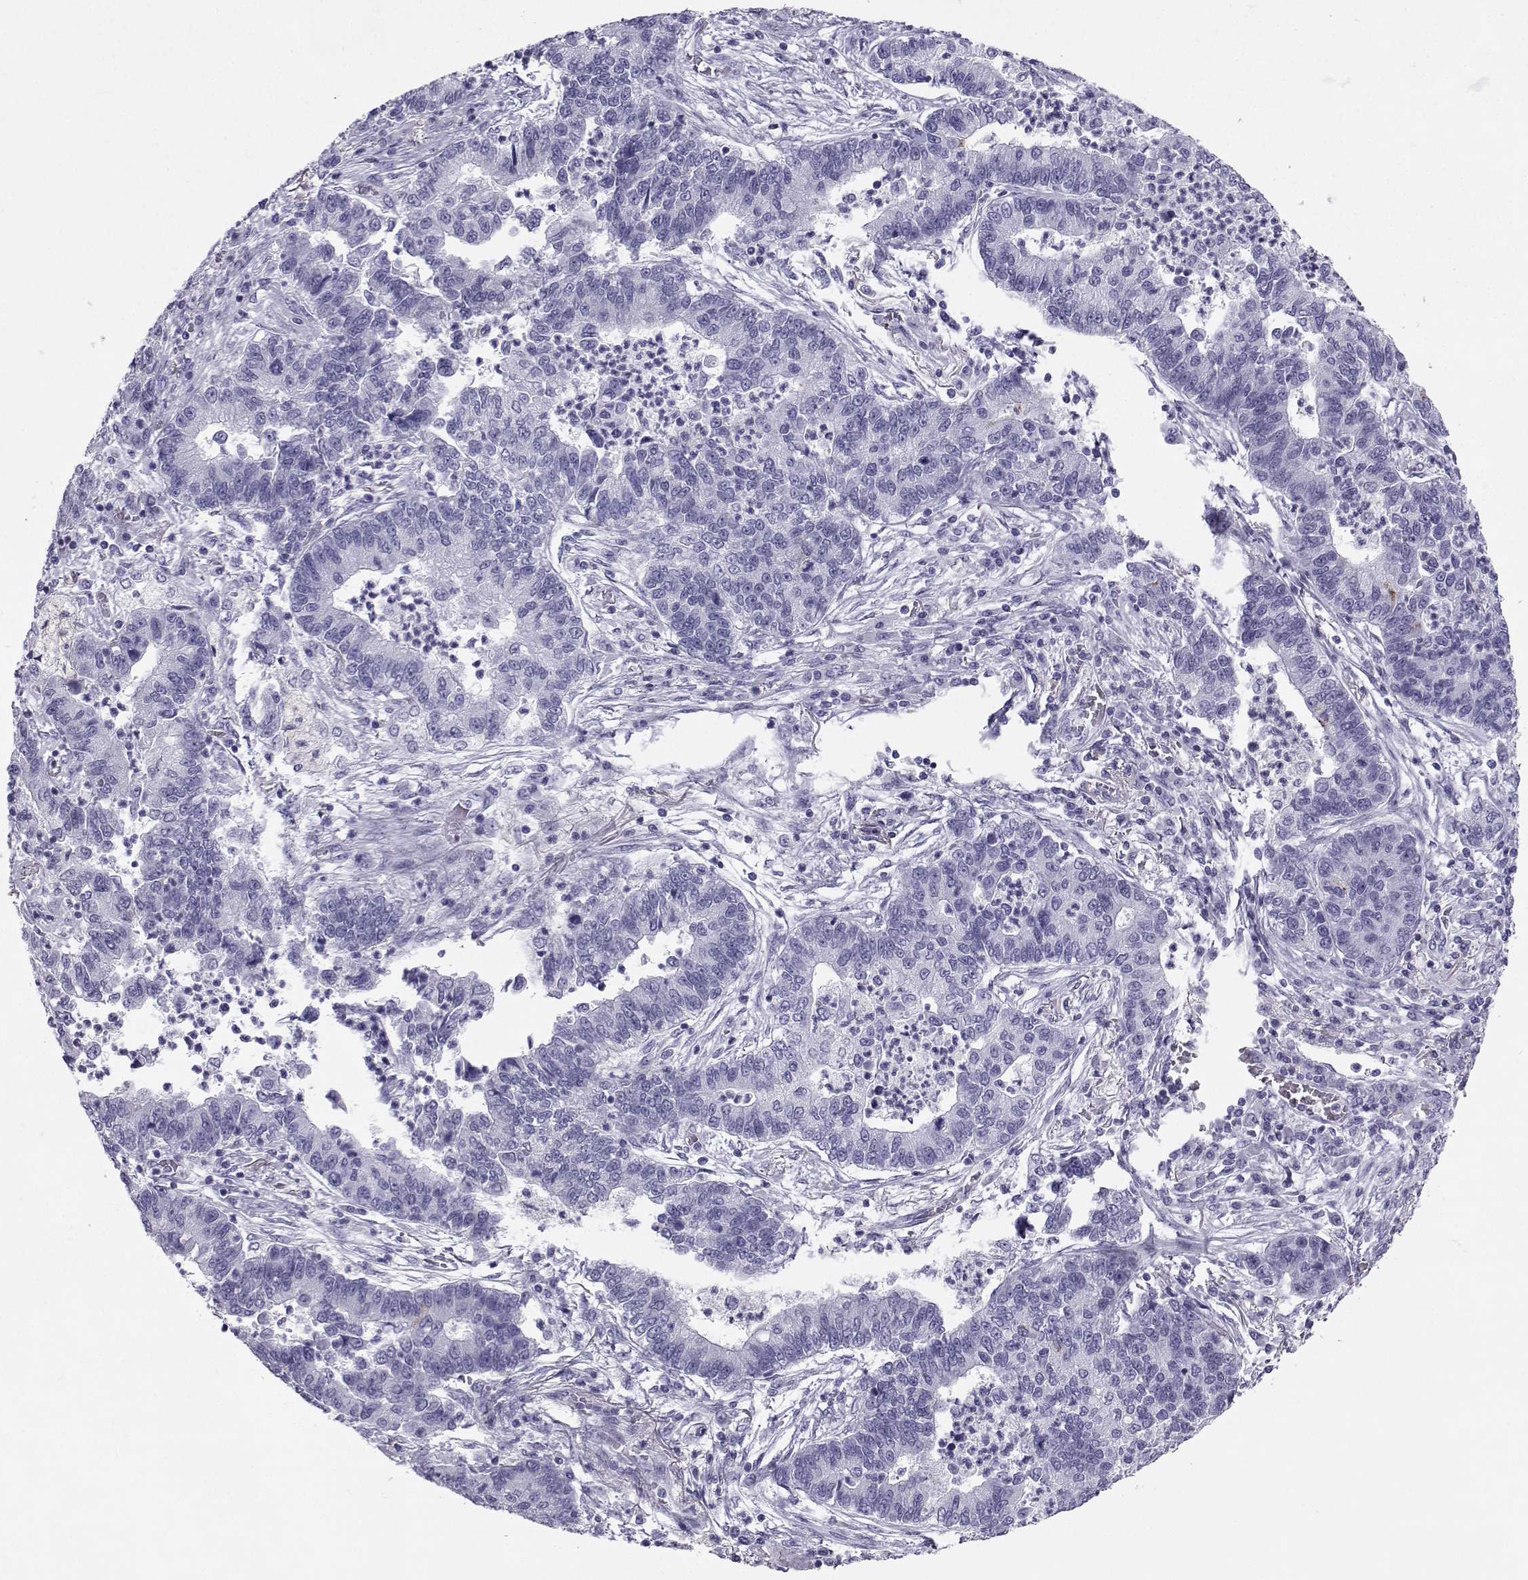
{"staining": {"intensity": "negative", "quantity": "none", "location": "none"}, "tissue": "lung cancer", "cell_type": "Tumor cells", "image_type": "cancer", "snomed": [{"axis": "morphology", "description": "Adenocarcinoma, NOS"}, {"axis": "topography", "description": "Lung"}], "caption": "Tumor cells are negative for brown protein staining in lung adenocarcinoma.", "gene": "SST", "patient": {"sex": "female", "age": 57}}